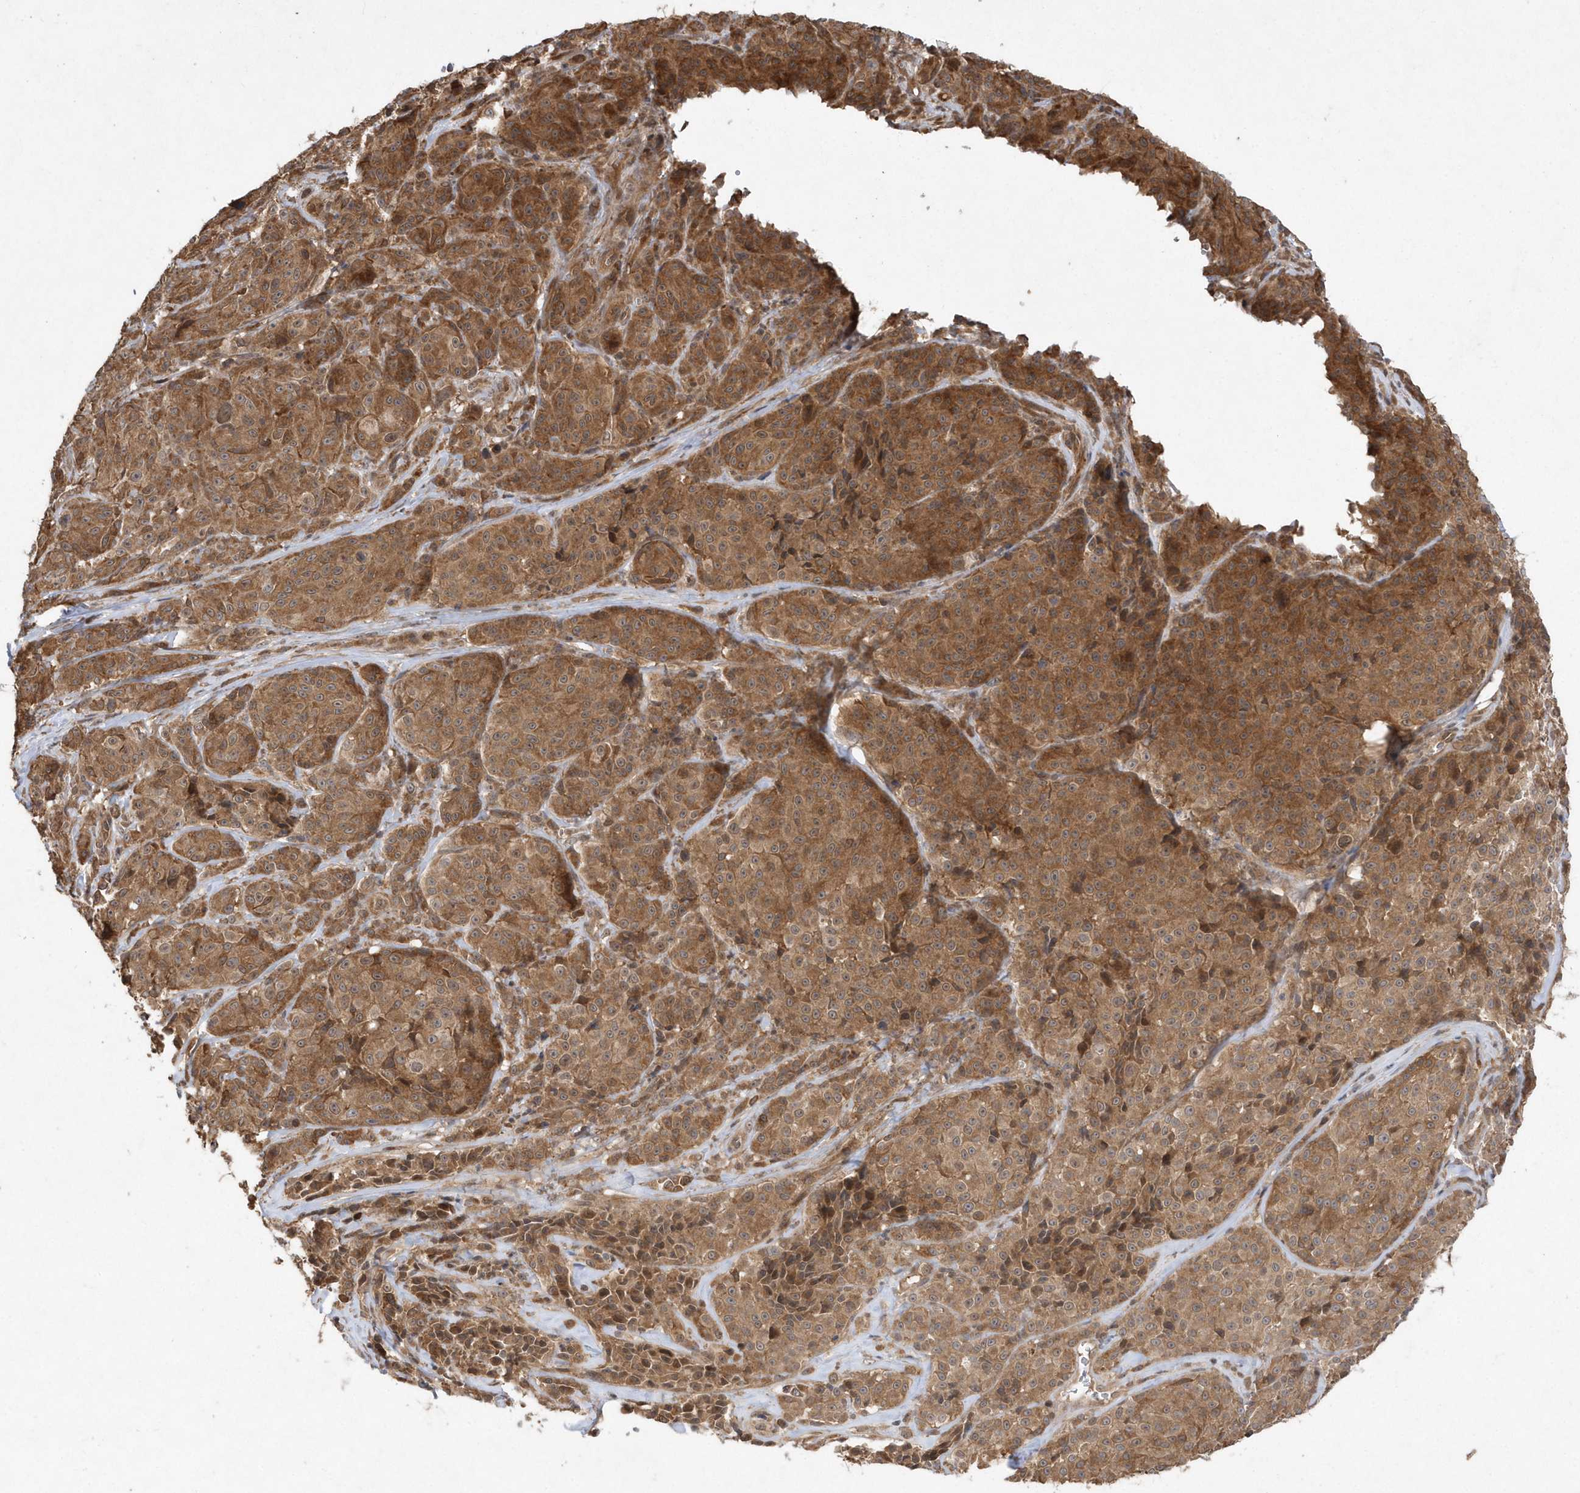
{"staining": {"intensity": "moderate", "quantity": ">75%", "location": "cytoplasmic/membranous"}, "tissue": "melanoma", "cell_type": "Tumor cells", "image_type": "cancer", "snomed": [{"axis": "morphology", "description": "Malignant melanoma, NOS"}, {"axis": "topography", "description": "Skin"}], "caption": "Protein analysis of melanoma tissue shows moderate cytoplasmic/membranous staining in about >75% of tumor cells. (Stains: DAB in brown, nuclei in blue, Microscopy: brightfield microscopy at high magnification).", "gene": "GFM2", "patient": {"sex": "male", "age": 73}}